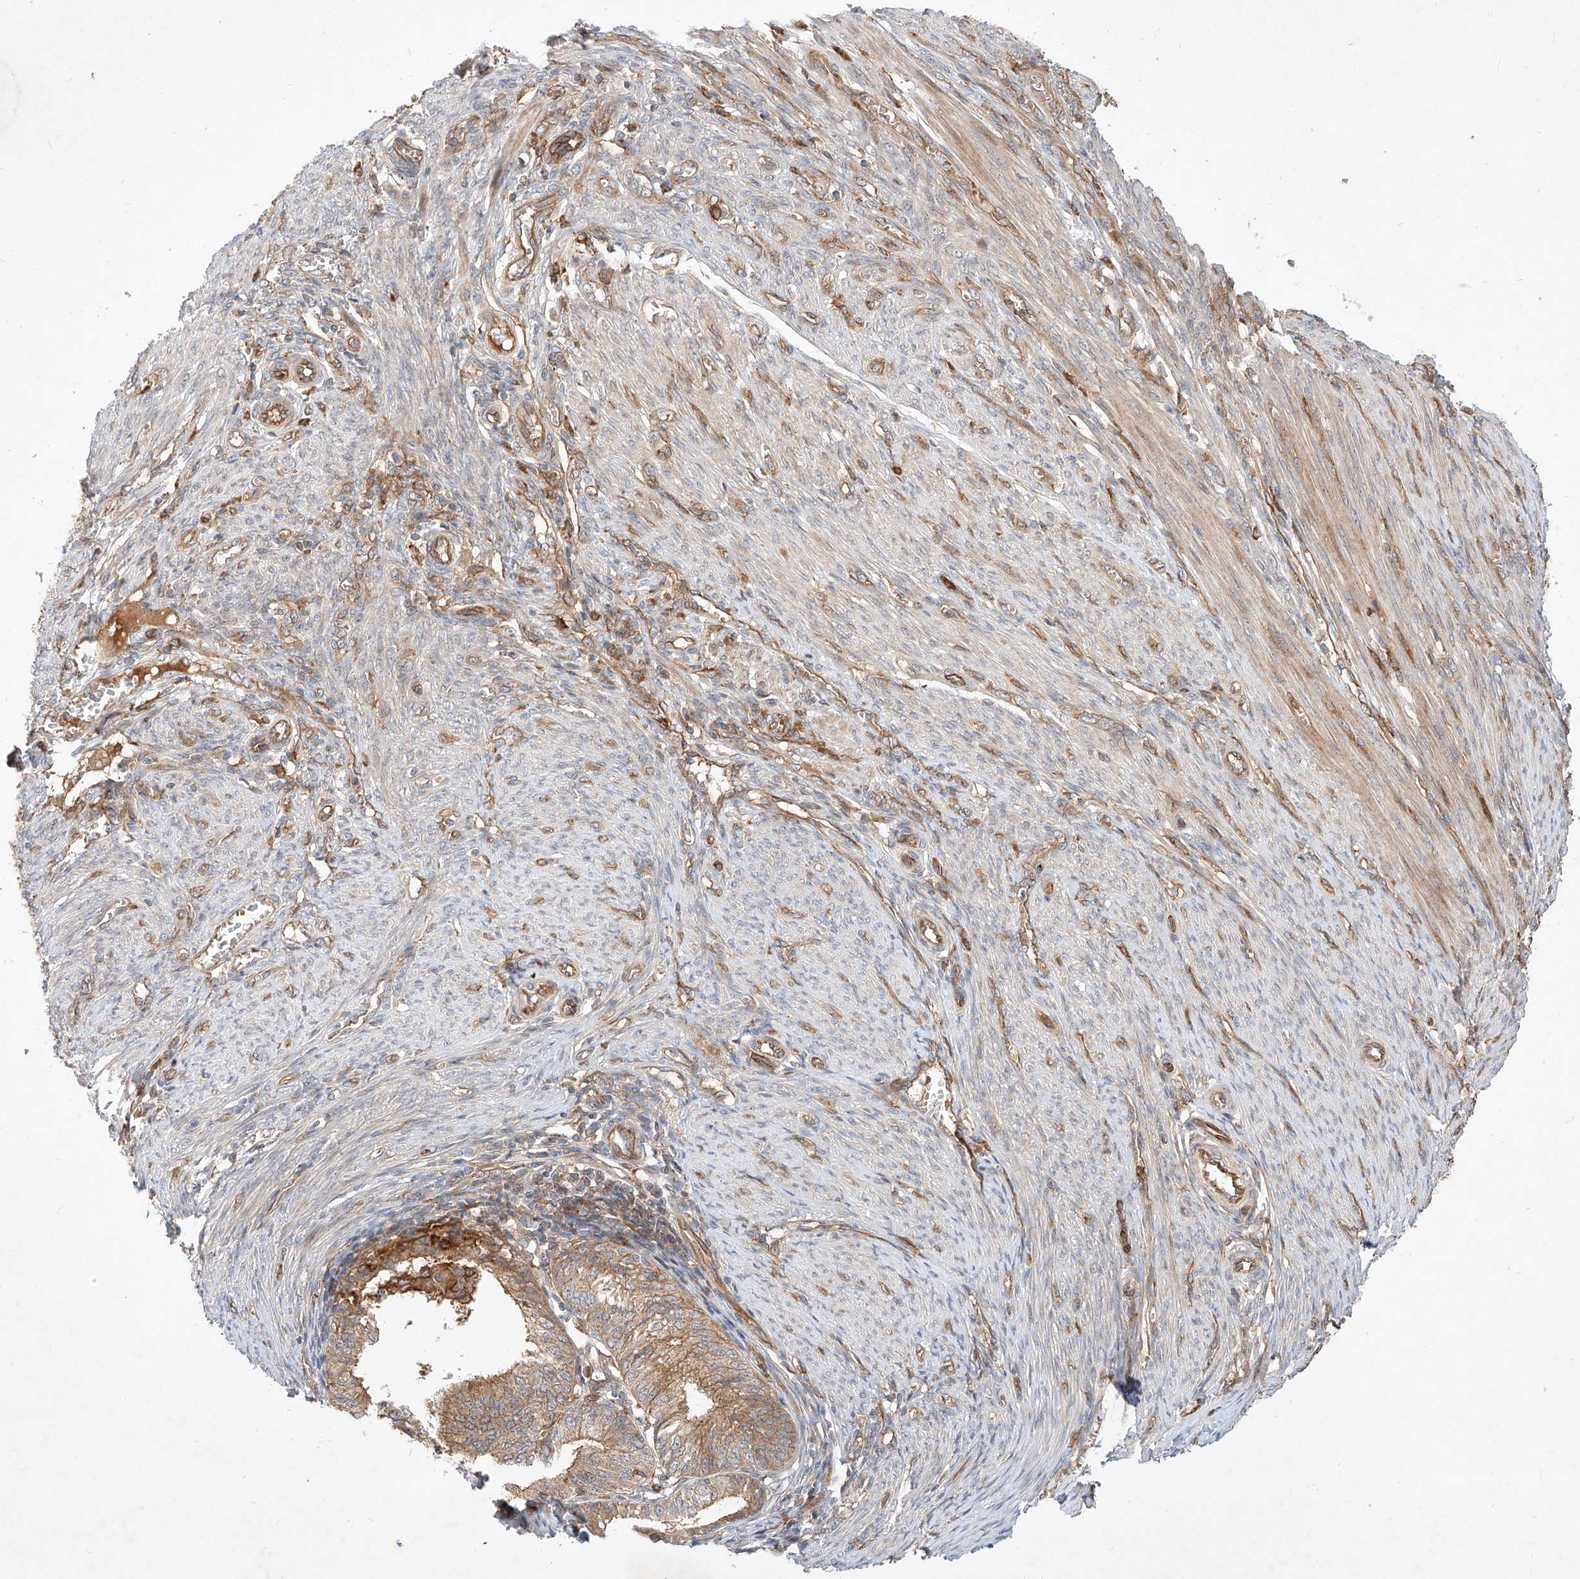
{"staining": {"intensity": "moderate", "quantity": ">75%", "location": "cytoplasmic/membranous"}, "tissue": "endometrial cancer", "cell_type": "Tumor cells", "image_type": "cancer", "snomed": [{"axis": "morphology", "description": "Adenocarcinoma, NOS"}, {"axis": "topography", "description": "Endometrium"}], "caption": "Endometrial adenocarcinoma stained with a protein marker displays moderate staining in tumor cells.", "gene": "NFAM1", "patient": {"sex": "female", "age": 51}}